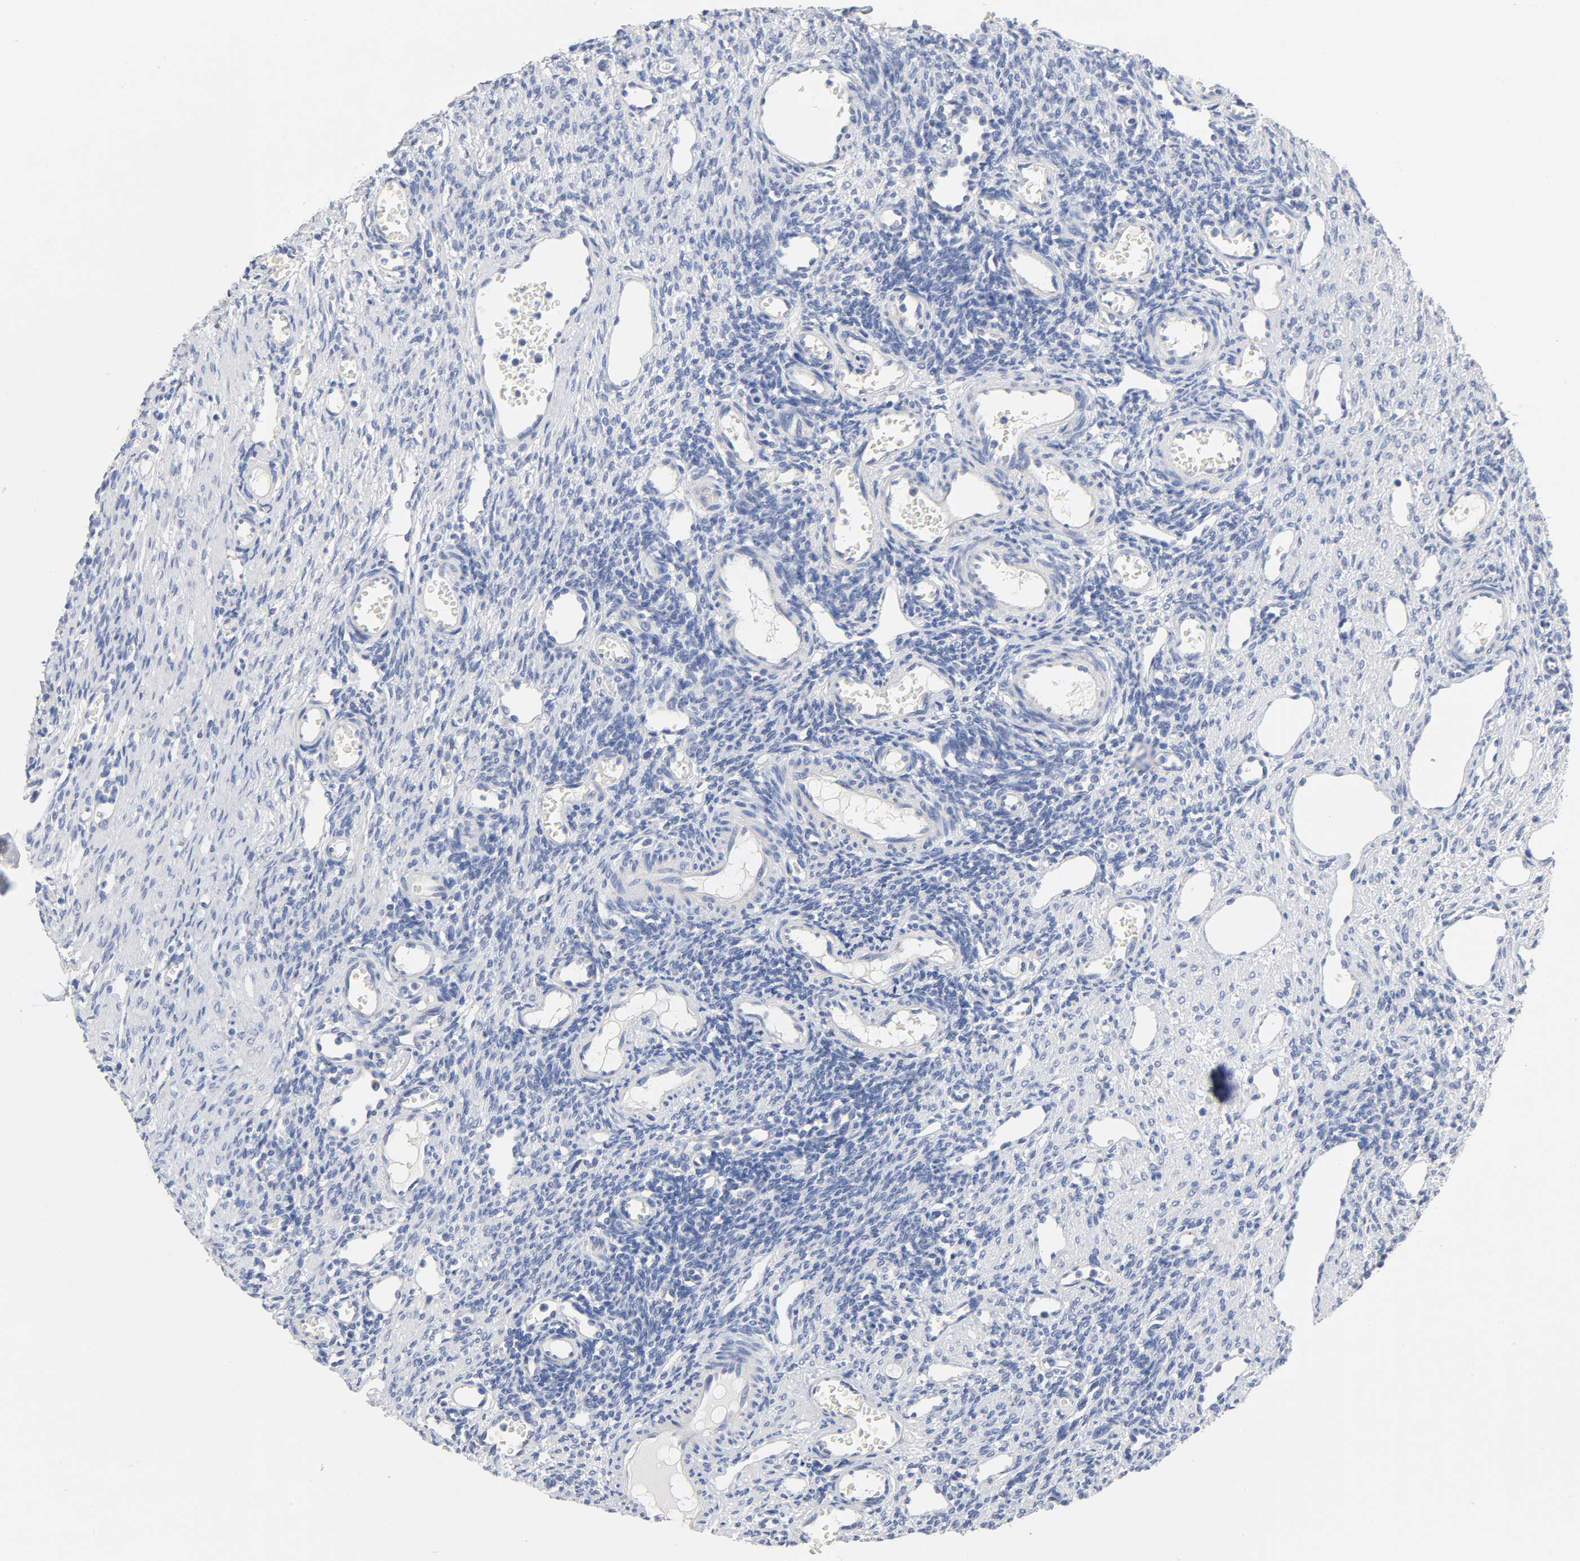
{"staining": {"intensity": "negative", "quantity": "none", "location": "none"}, "tissue": "ovary", "cell_type": "Follicle cells", "image_type": "normal", "snomed": [{"axis": "morphology", "description": "Normal tissue, NOS"}, {"axis": "topography", "description": "Ovary"}], "caption": "The photomicrograph exhibits no staining of follicle cells in benign ovary.", "gene": "PLP1", "patient": {"sex": "female", "age": 33}}